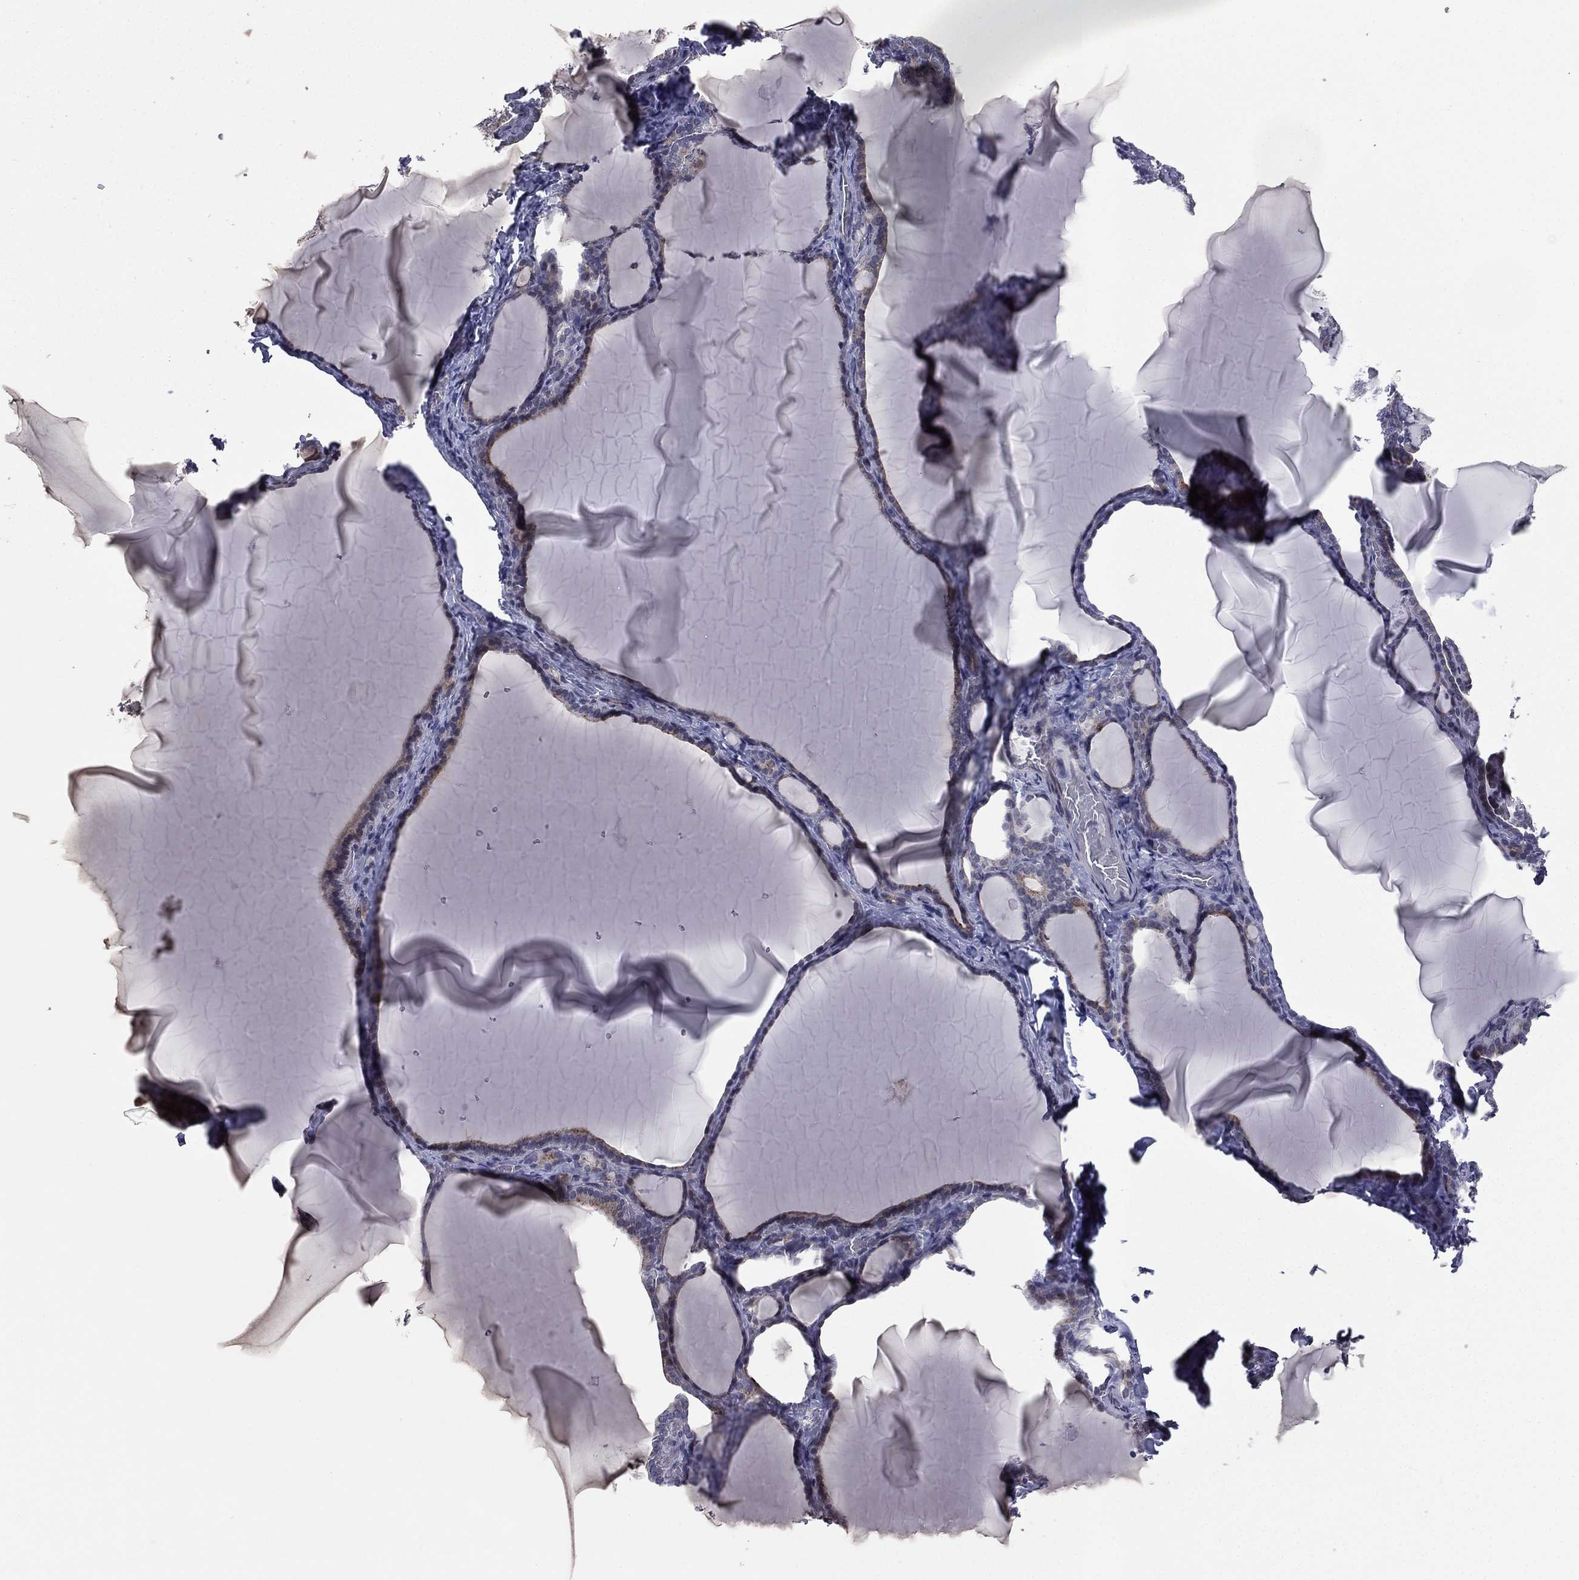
{"staining": {"intensity": "negative", "quantity": "none", "location": "none"}, "tissue": "thyroid gland", "cell_type": "Glandular cells", "image_type": "normal", "snomed": [{"axis": "morphology", "description": "Normal tissue, NOS"}, {"axis": "morphology", "description": "Hyperplasia, NOS"}, {"axis": "topography", "description": "Thyroid gland"}], "caption": "Immunohistochemical staining of normal human thyroid gland exhibits no significant expression in glandular cells.", "gene": "ACTRT2", "patient": {"sex": "female", "age": 27}}